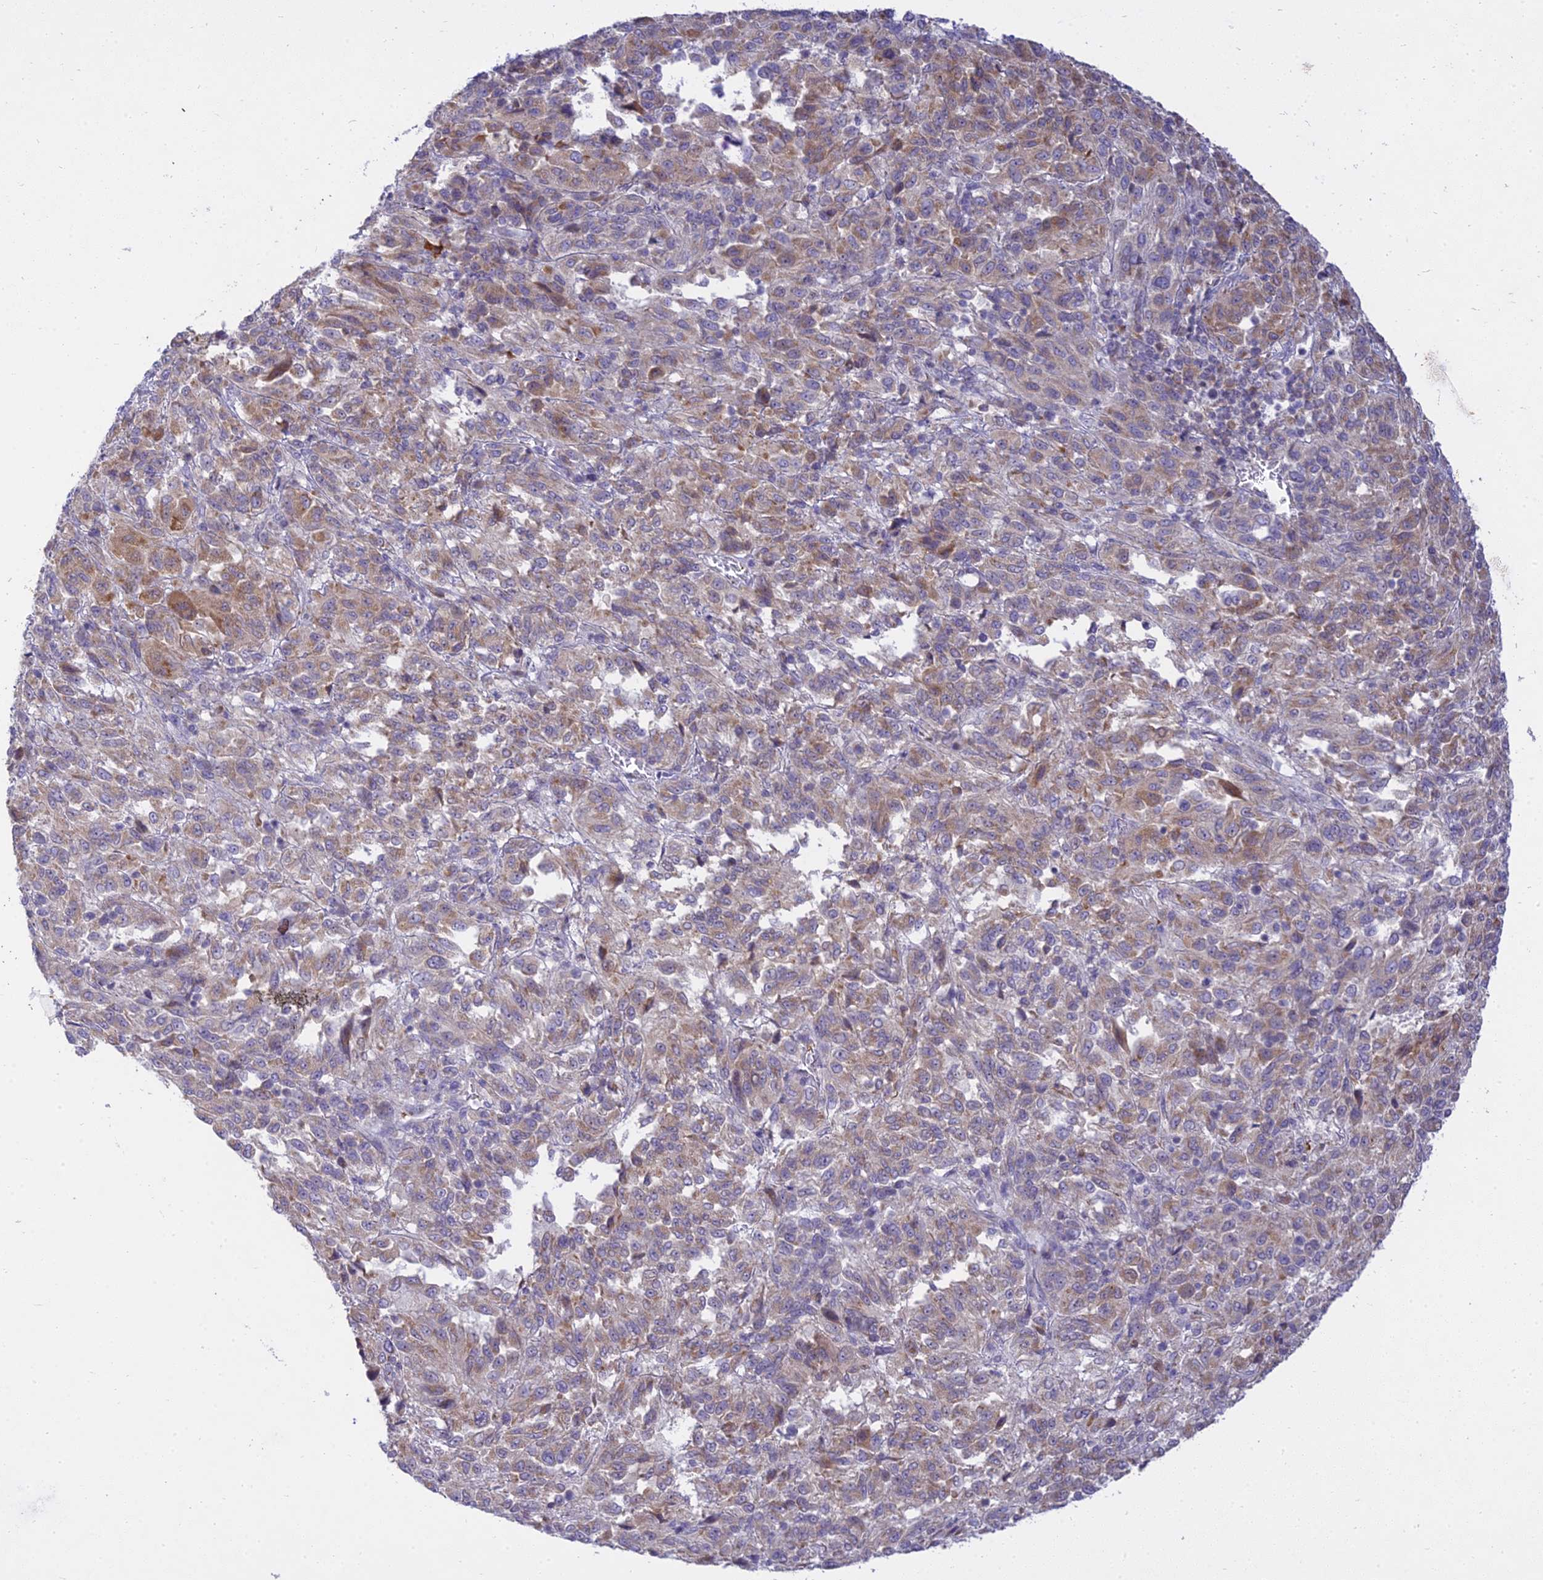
{"staining": {"intensity": "weak", "quantity": ">75%", "location": "cytoplasmic/membranous"}, "tissue": "melanoma", "cell_type": "Tumor cells", "image_type": "cancer", "snomed": [{"axis": "morphology", "description": "Malignant melanoma, Metastatic site"}, {"axis": "topography", "description": "Lung"}], "caption": "Immunohistochemistry of melanoma reveals low levels of weak cytoplasmic/membranous positivity in approximately >75% of tumor cells.", "gene": "TMEM40", "patient": {"sex": "male", "age": 64}}